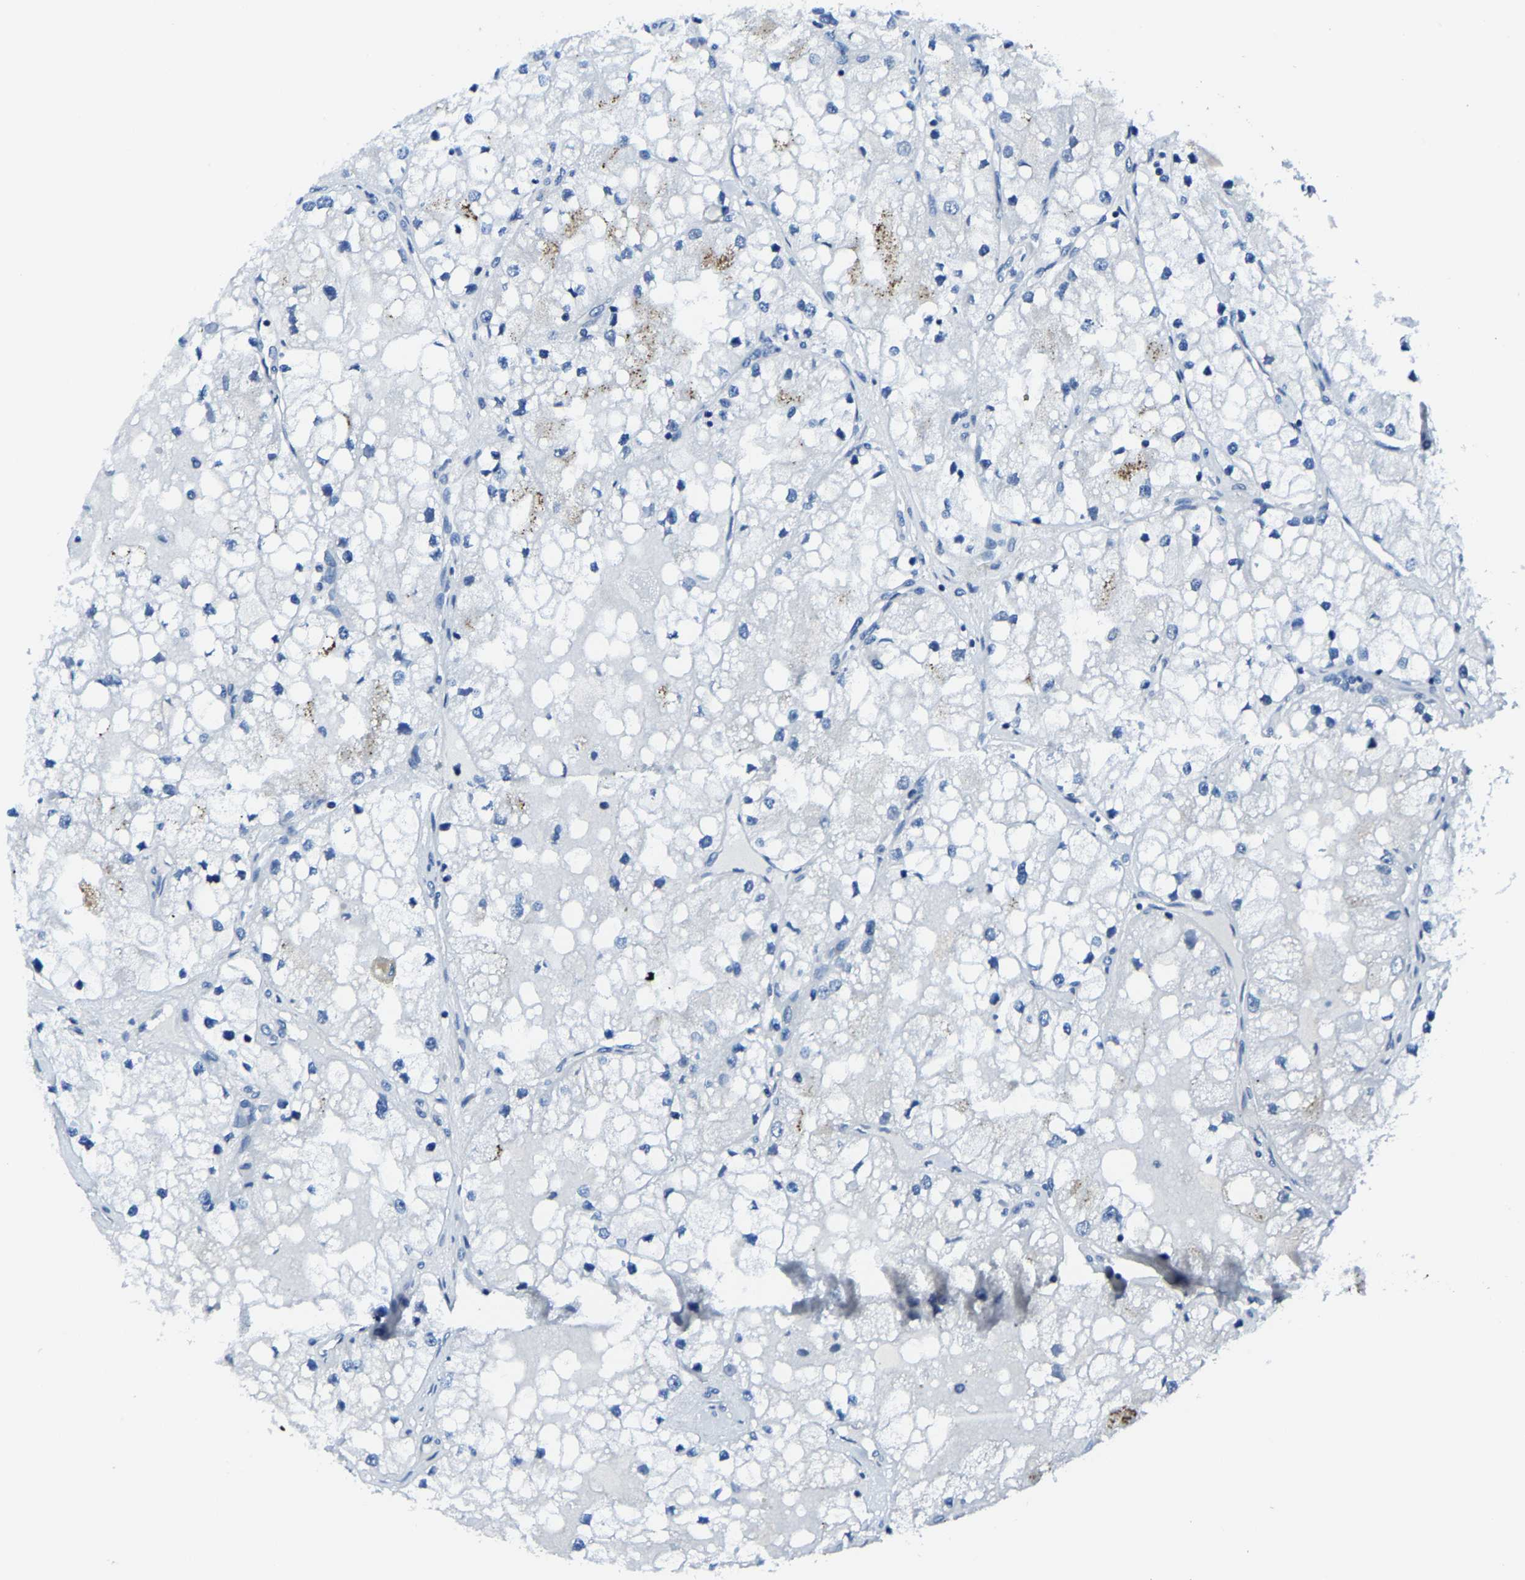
{"staining": {"intensity": "negative", "quantity": "none", "location": "none"}, "tissue": "renal cancer", "cell_type": "Tumor cells", "image_type": "cancer", "snomed": [{"axis": "morphology", "description": "Adenocarcinoma, NOS"}, {"axis": "topography", "description": "Kidney"}], "caption": "The immunohistochemistry photomicrograph has no significant expression in tumor cells of adenocarcinoma (renal) tissue.", "gene": "G3BP2", "patient": {"sex": "male", "age": 68}}